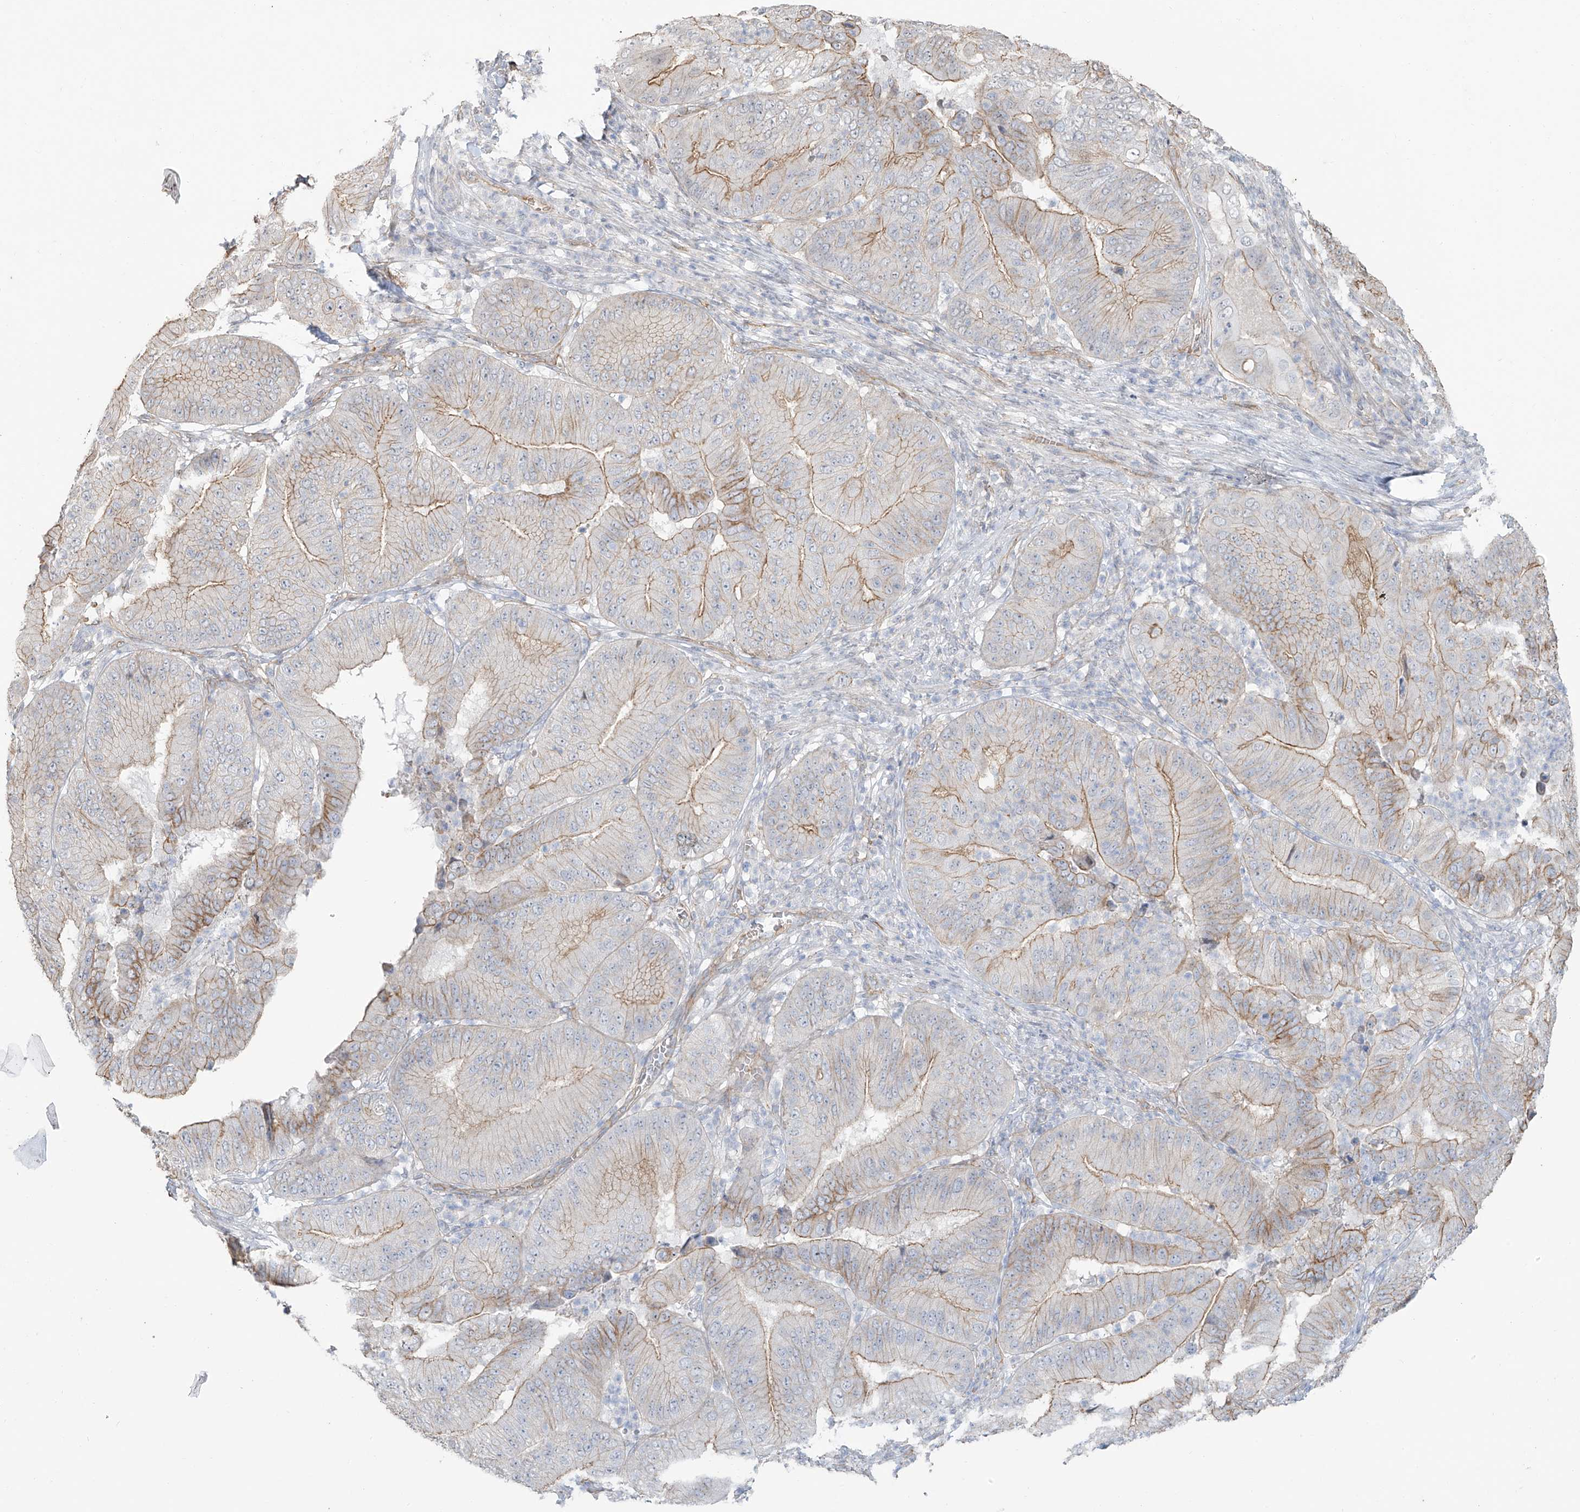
{"staining": {"intensity": "moderate", "quantity": "25%-75%", "location": "cytoplasmic/membranous"}, "tissue": "pancreatic cancer", "cell_type": "Tumor cells", "image_type": "cancer", "snomed": [{"axis": "morphology", "description": "Adenocarcinoma, NOS"}, {"axis": "topography", "description": "Pancreas"}], "caption": "Protein expression analysis of pancreatic cancer (adenocarcinoma) reveals moderate cytoplasmic/membranous positivity in about 25%-75% of tumor cells. (brown staining indicates protein expression, while blue staining denotes nuclei).", "gene": "TUBE1", "patient": {"sex": "female", "age": 77}}